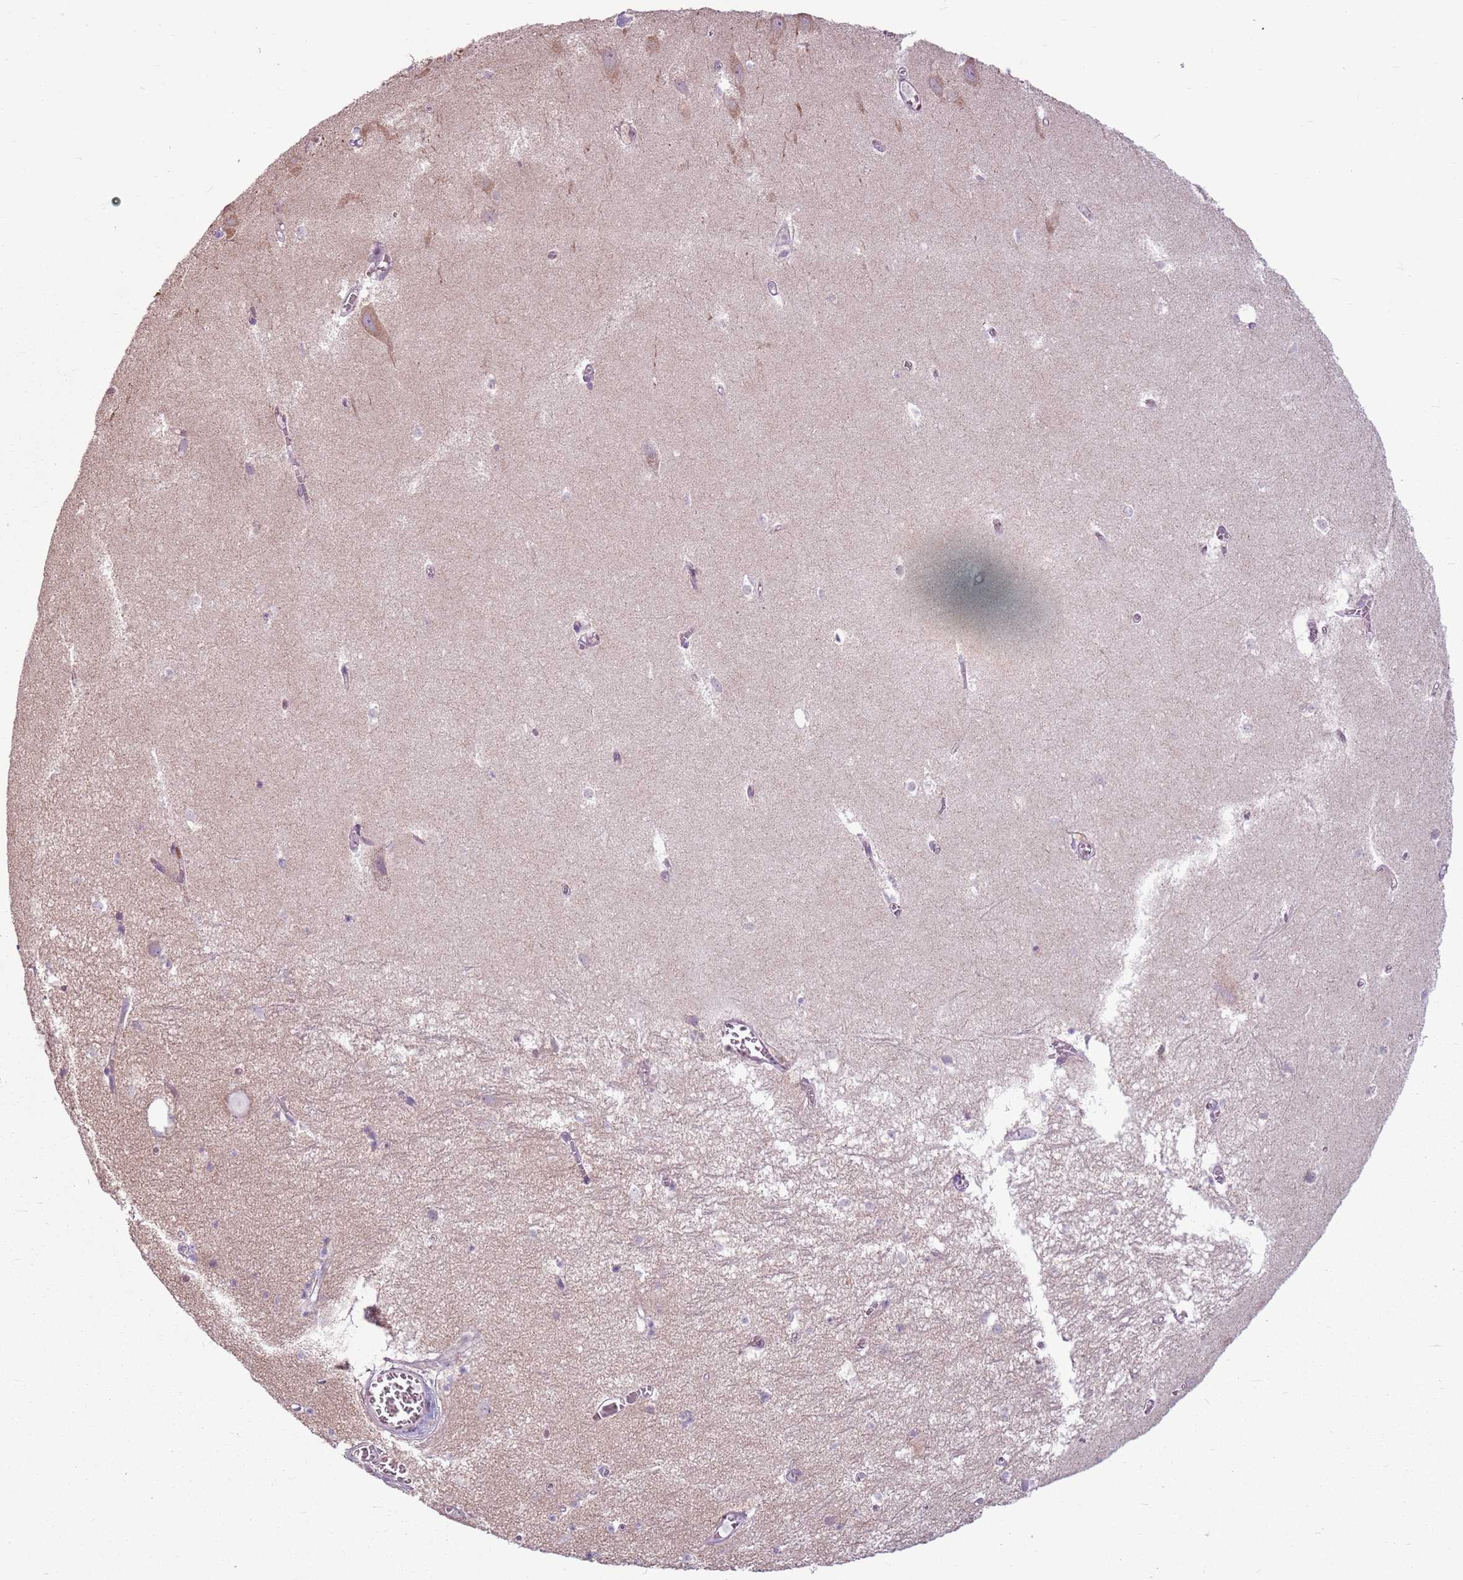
{"staining": {"intensity": "negative", "quantity": "none", "location": "none"}, "tissue": "hippocampus", "cell_type": "Glial cells", "image_type": "normal", "snomed": [{"axis": "morphology", "description": "Normal tissue, NOS"}, {"axis": "topography", "description": "Hippocampus"}], "caption": "Normal hippocampus was stained to show a protein in brown. There is no significant expression in glial cells.", "gene": "HSPA14", "patient": {"sex": "female", "age": 64}}